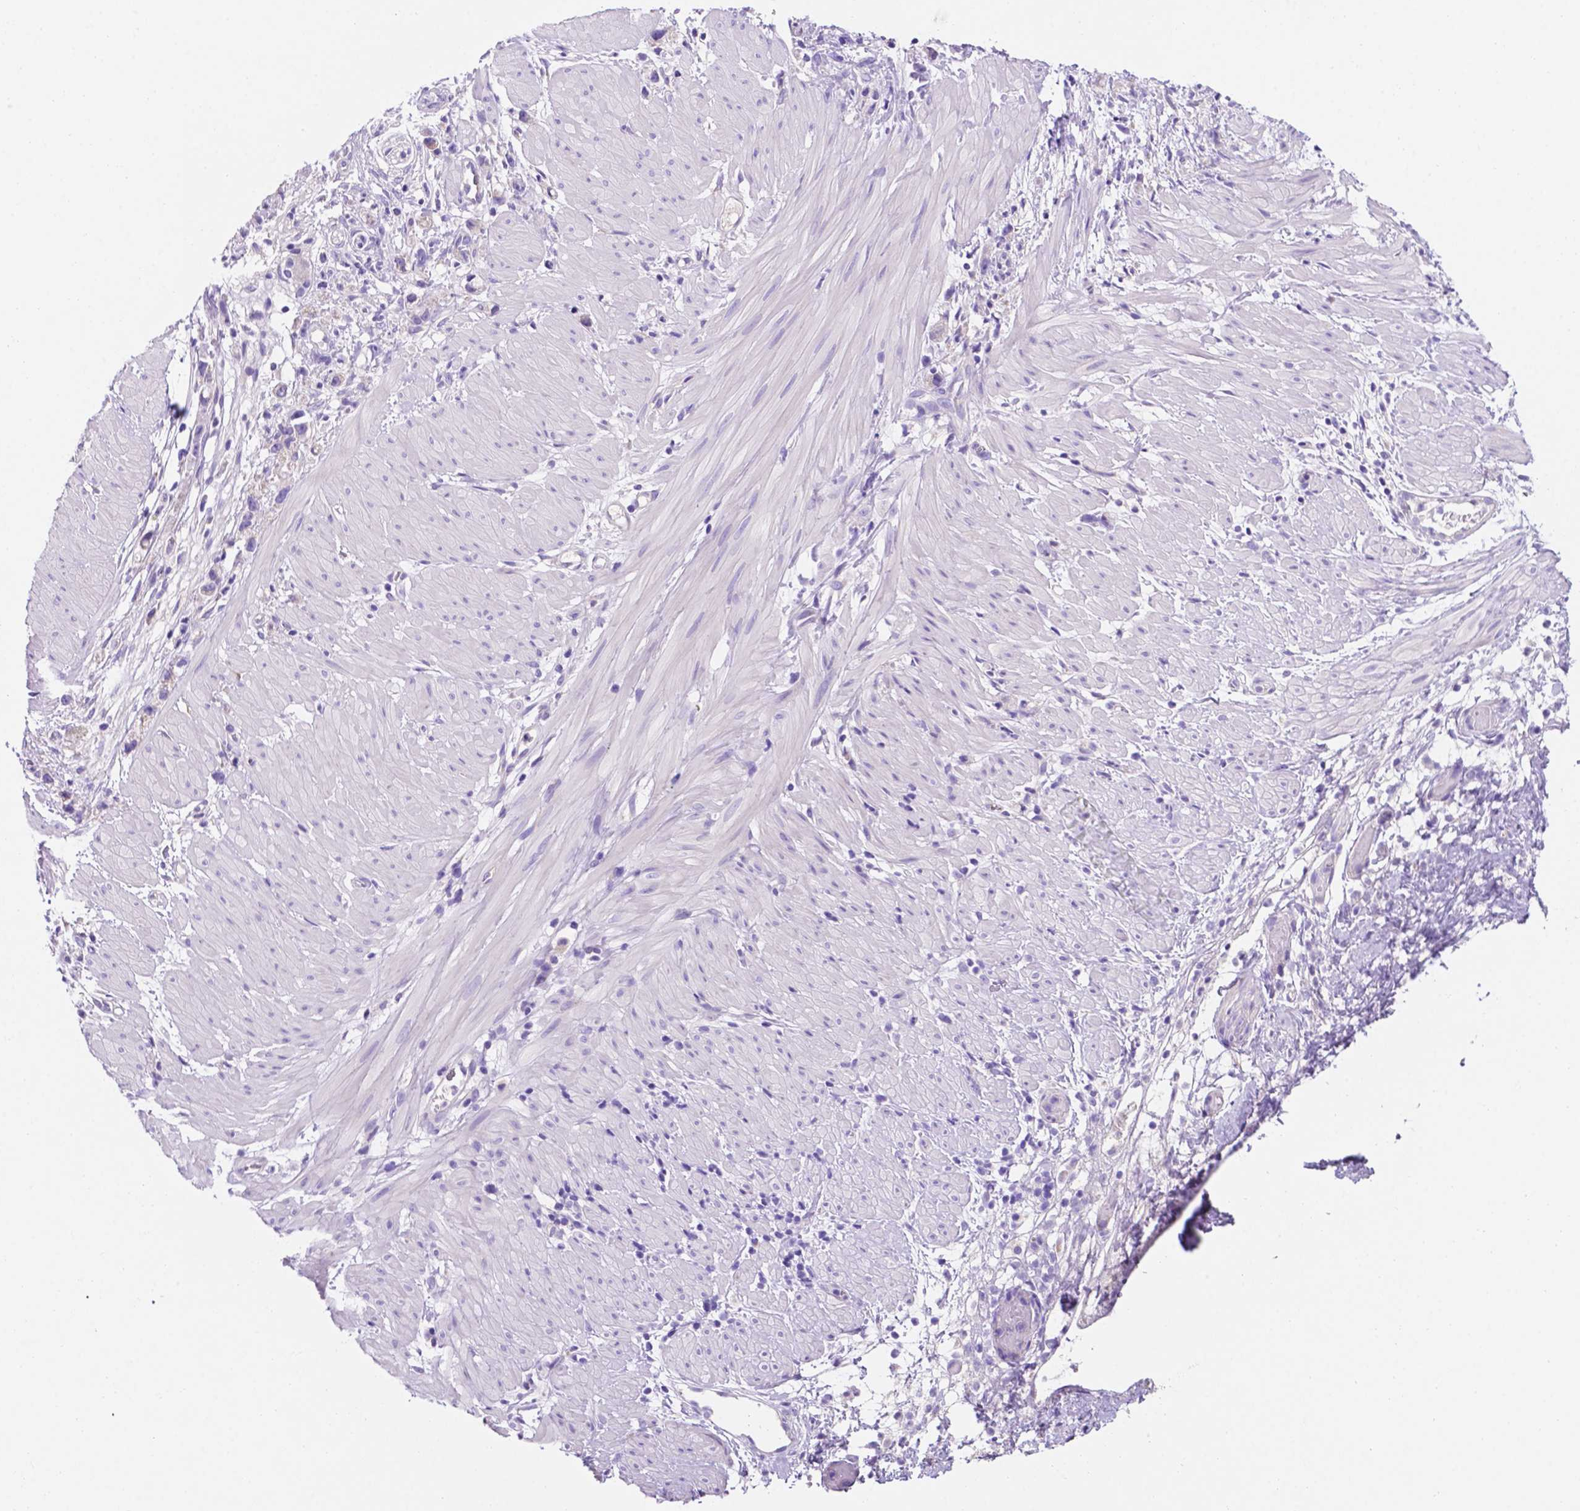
{"staining": {"intensity": "negative", "quantity": "none", "location": "none"}, "tissue": "stomach cancer", "cell_type": "Tumor cells", "image_type": "cancer", "snomed": [{"axis": "morphology", "description": "Adenocarcinoma, NOS"}, {"axis": "topography", "description": "Stomach"}], "caption": "IHC photomicrograph of neoplastic tissue: human stomach cancer stained with DAB (3,3'-diaminobenzidine) demonstrates no significant protein staining in tumor cells. The staining is performed using DAB brown chromogen with nuclei counter-stained in using hematoxylin.", "gene": "CEACAM7", "patient": {"sex": "female", "age": 59}}